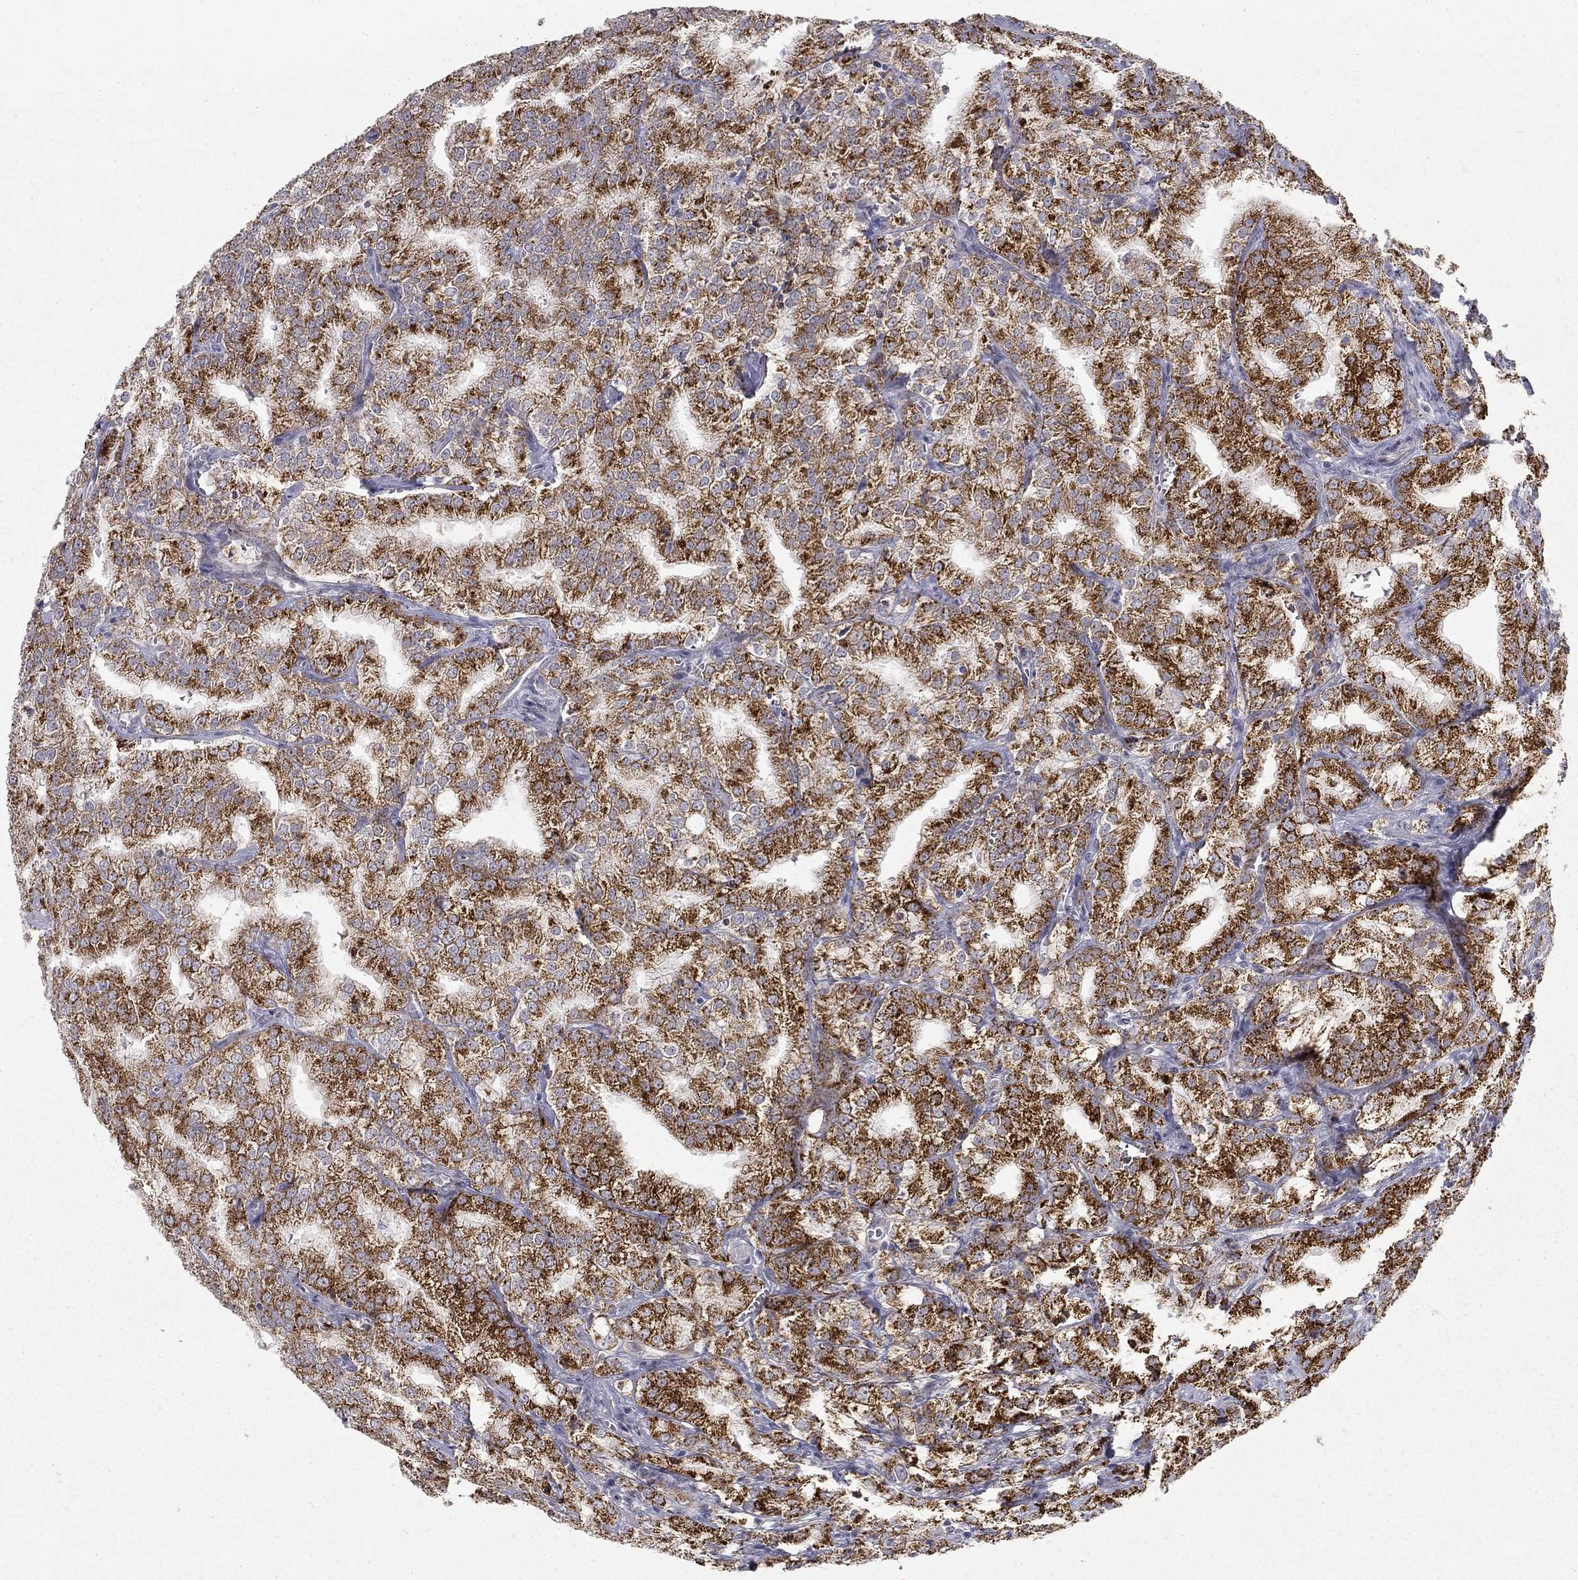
{"staining": {"intensity": "strong", "quantity": "25%-75%", "location": "cytoplasmic/membranous"}, "tissue": "prostate cancer", "cell_type": "Tumor cells", "image_type": "cancer", "snomed": [{"axis": "morphology", "description": "Adenocarcinoma, NOS"}, {"axis": "topography", "description": "Prostate"}], "caption": "Immunohistochemical staining of human adenocarcinoma (prostate) exhibits strong cytoplasmic/membranous protein staining in about 25%-75% of tumor cells.", "gene": "CLIC6", "patient": {"sex": "male", "age": 70}}